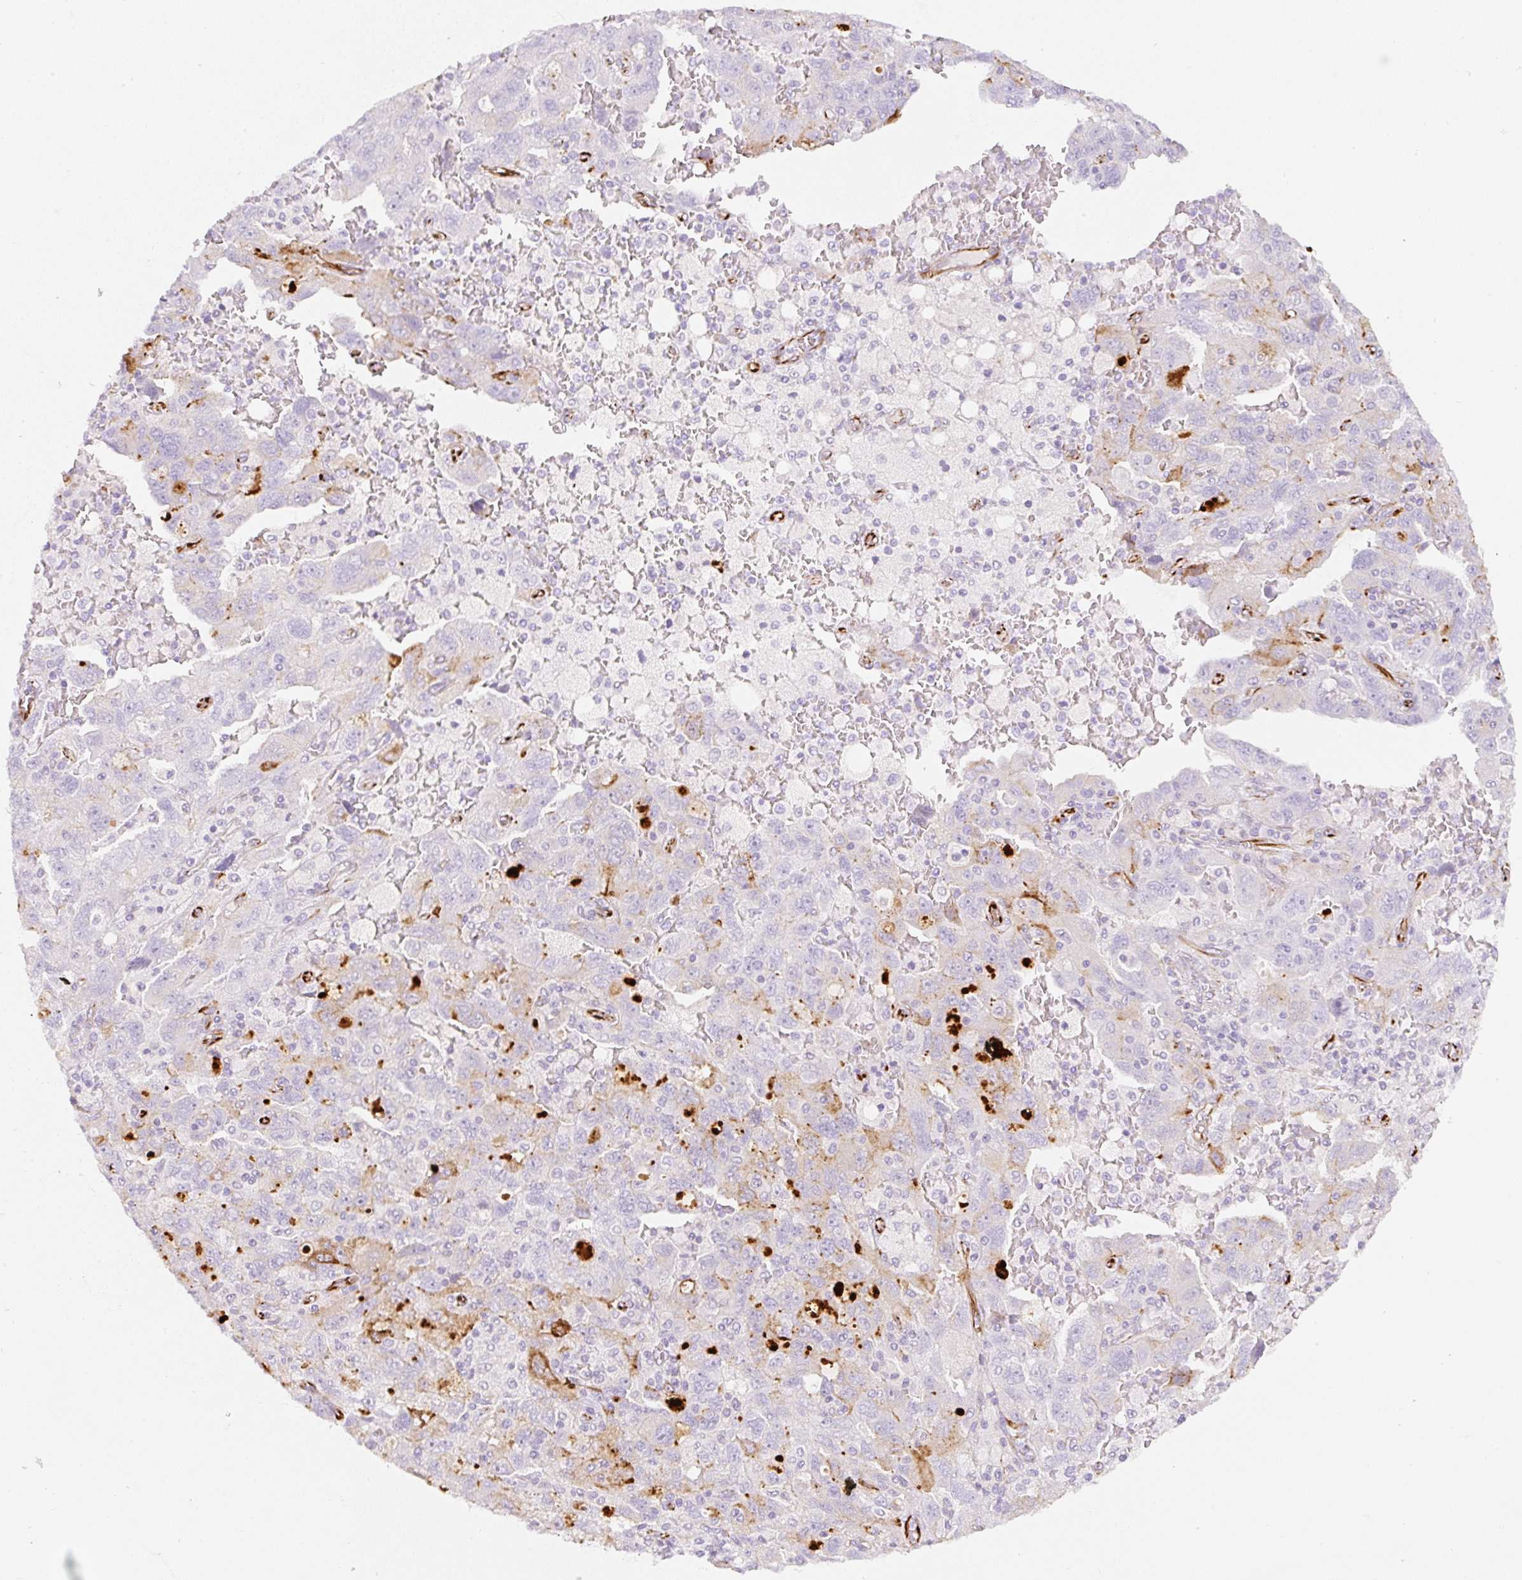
{"staining": {"intensity": "strong", "quantity": "<25%", "location": "cytoplasmic/membranous"}, "tissue": "ovarian cancer", "cell_type": "Tumor cells", "image_type": "cancer", "snomed": [{"axis": "morphology", "description": "Carcinoma, NOS"}, {"axis": "morphology", "description": "Cystadenocarcinoma, serous, NOS"}, {"axis": "topography", "description": "Ovary"}], "caption": "Immunohistochemistry (IHC) of human serous cystadenocarcinoma (ovarian) displays medium levels of strong cytoplasmic/membranous staining in about <25% of tumor cells.", "gene": "ZNF689", "patient": {"sex": "female", "age": 69}}